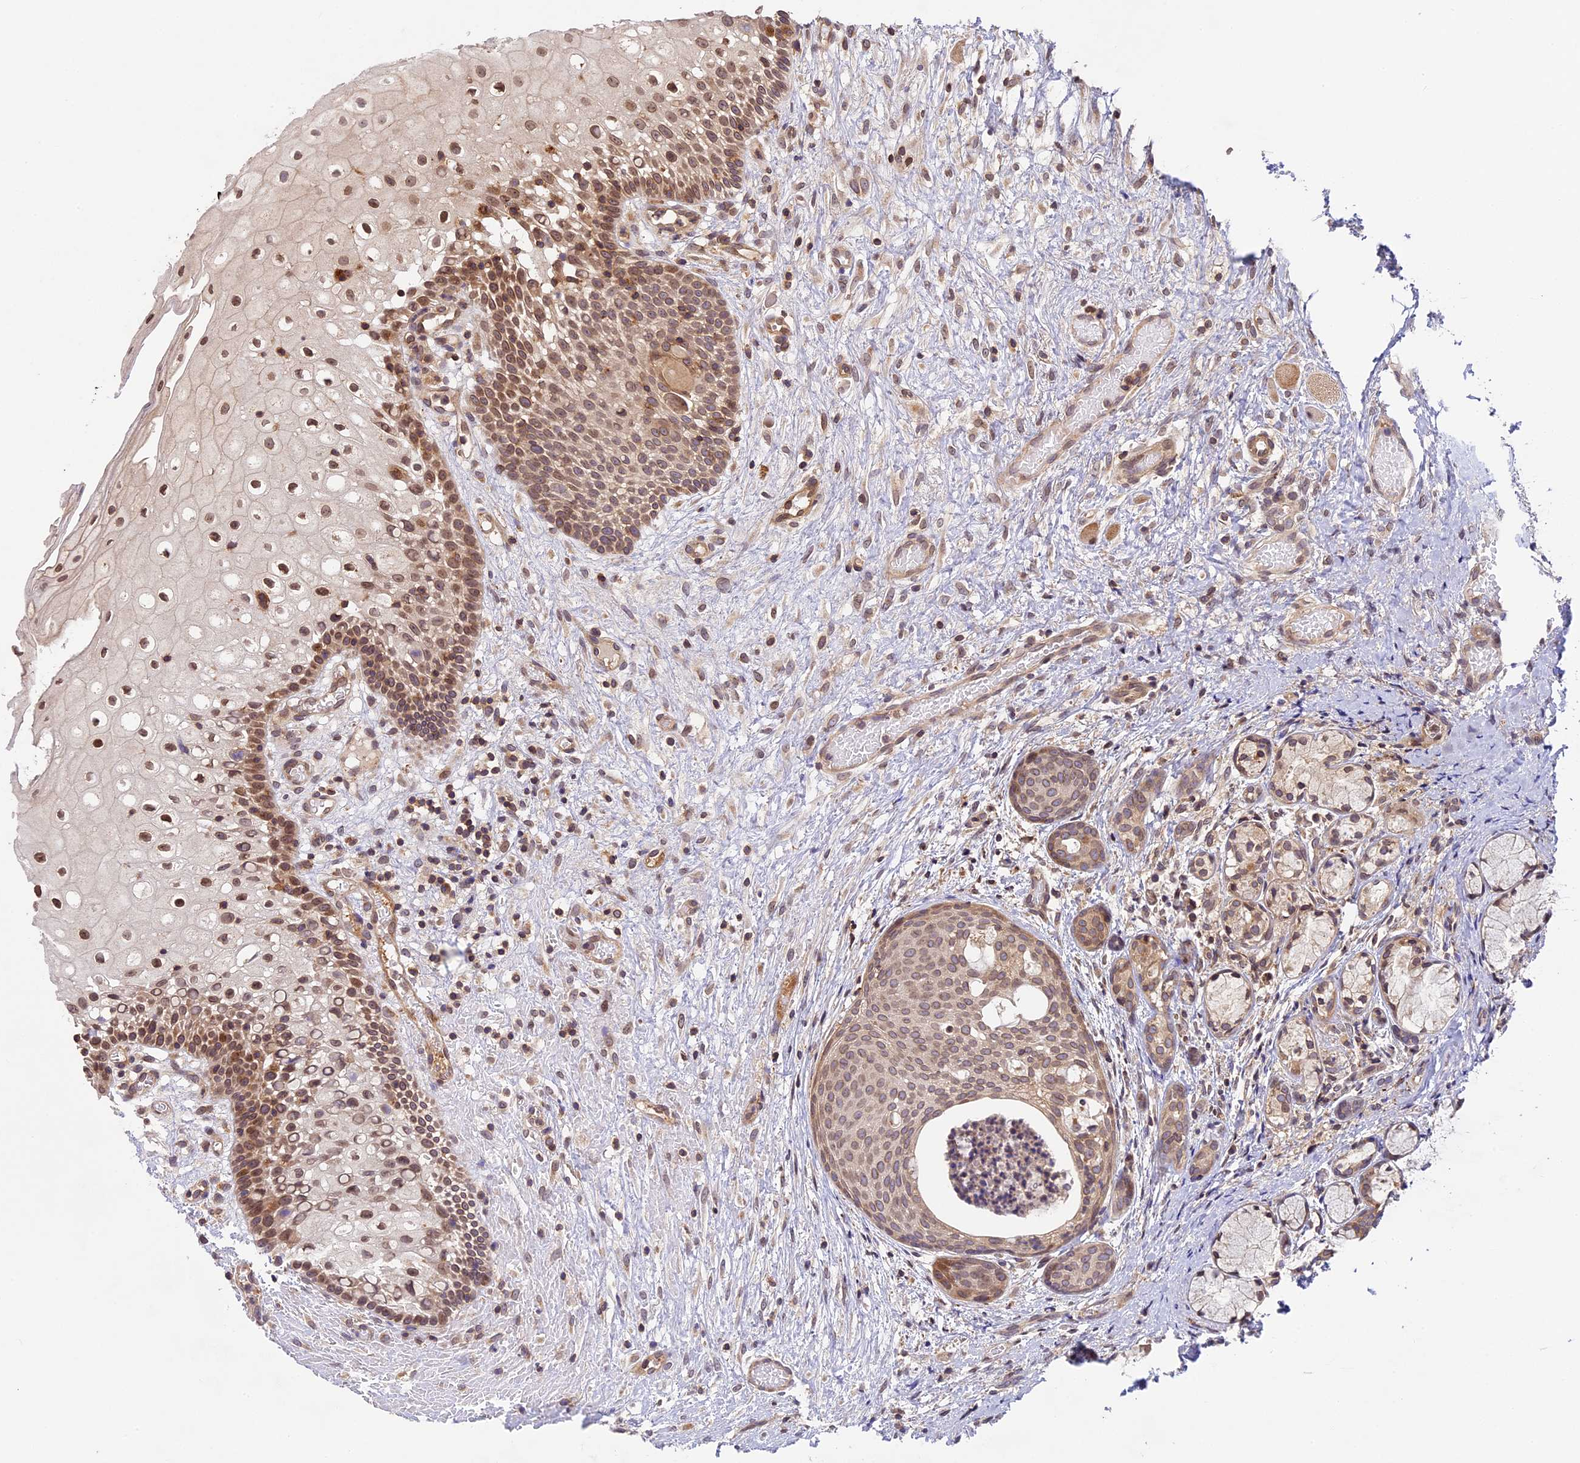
{"staining": {"intensity": "moderate", "quantity": "25%-75%", "location": "cytoplasmic/membranous,nuclear"}, "tissue": "oral mucosa", "cell_type": "Squamous epithelial cells", "image_type": "normal", "snomed": [{"axis": "morphology", "description": "Normal tissue, NOS"}, {"axis": "topography", "description": "Oral tissue"}], "caption": "High-magnification brightfield microscopy of normal oral mucosa stained with DAB (3,3'-diaminobenzidine) (brown) and counterstained with hematoxylin (blue). squamous epithelial cells exhibit moderate cytoplasmic/membranous,nuclear staining is seen in about25%-75% of cells.", "gene": "DGKH", "patient": {"sex": "female", "age": 69}}